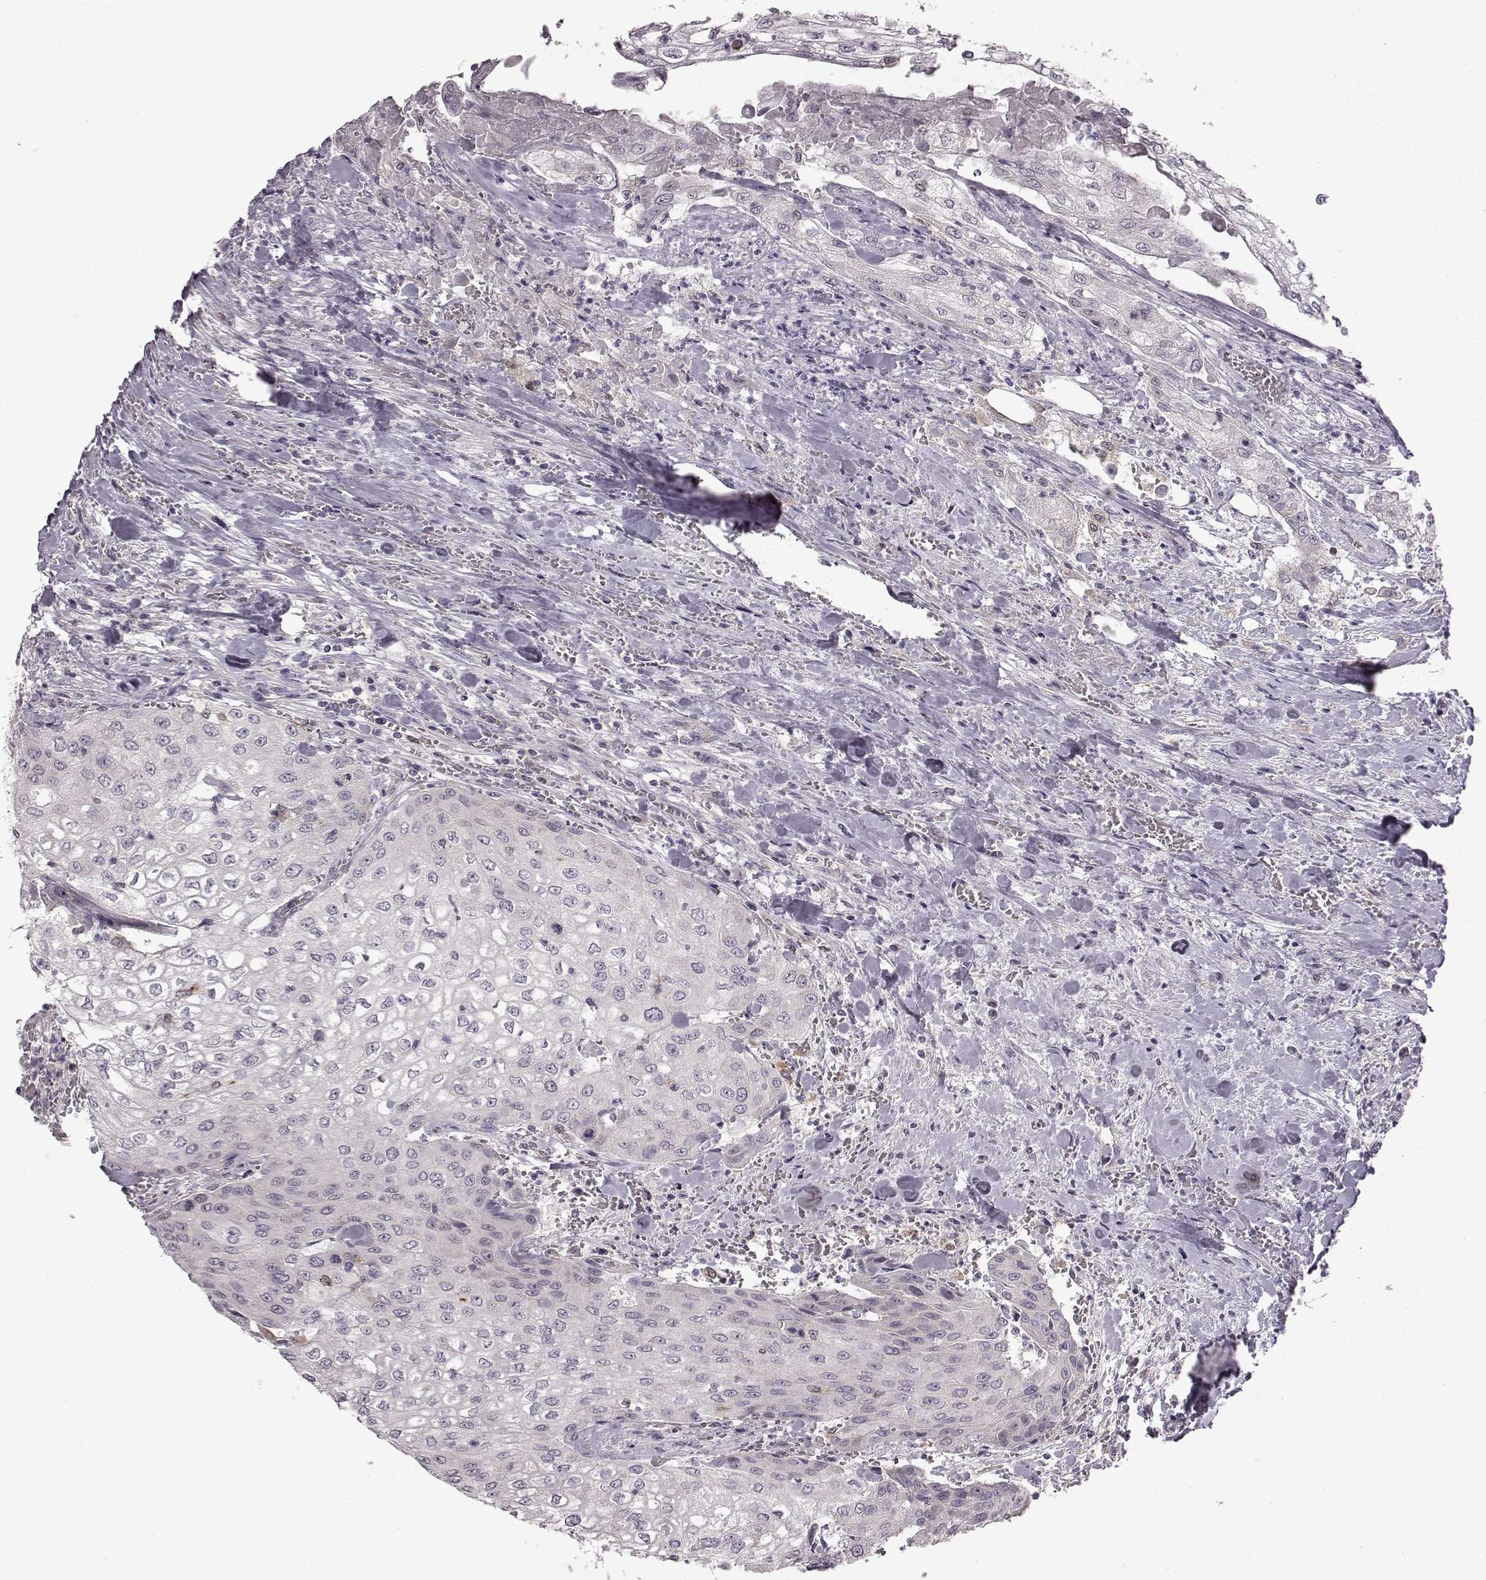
{"staining": {"intensity": "negative", "quantity": "none", "location": "none"}, "tissue": "urothelial cancer", "cell_type": "Tumor cells", "image_type": "cancer", "snomed": [{"axis": "morphology", "description": "Urothelial carcinoma, High grade"}, {"axis": "topography", "description": "Urinary bladder"}], "caption": "Urothelial carcinoma (high-grade) stained for a protein using immunohistochemistry (IHC) demonstrates no staining tumor cells.", "gene": "B3GNT6", "patient": {"sex": "male", "age": 62}}